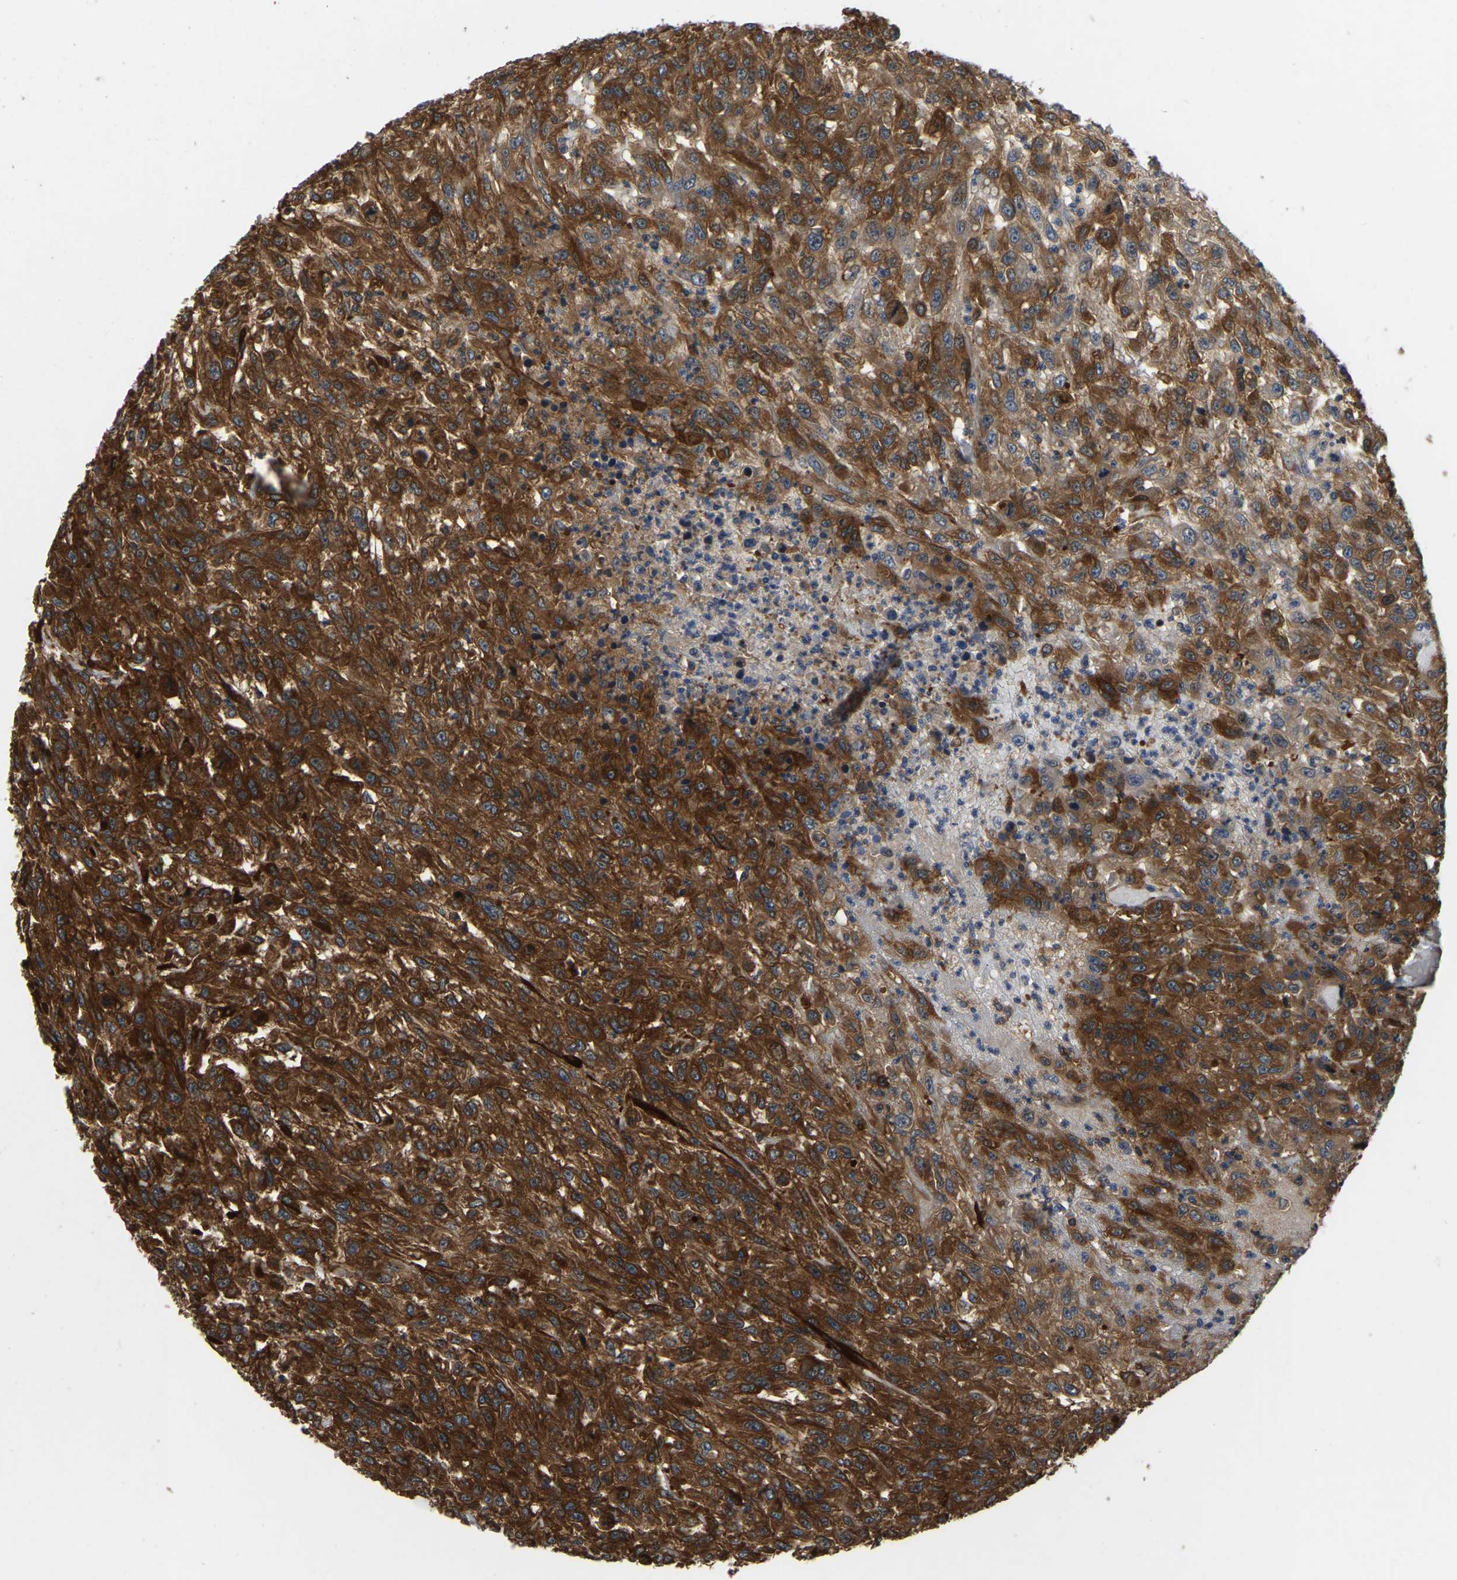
{"staining": {"intensity": "strong", "quantity": ">75%", "location": "cytoplasmic/membranous"}, "tissue": "urothelial cancer", "cell_type": "Tumor cells", "image_type": "cancer", "snomed": [{"axis": "morphology", "description": "Urothelial carcinoma, High grade"}, {"axis": "topography", "description": "Urinary bladder"}], "caption": "Urothelial cancer stained with immunohistochemistry (IHC) demonstrates strong cytoplasmic/membranous positivity in about >75% of tumor cells.", "gene": "GARS1", "patient": {"sex": "male", "age": 46}}